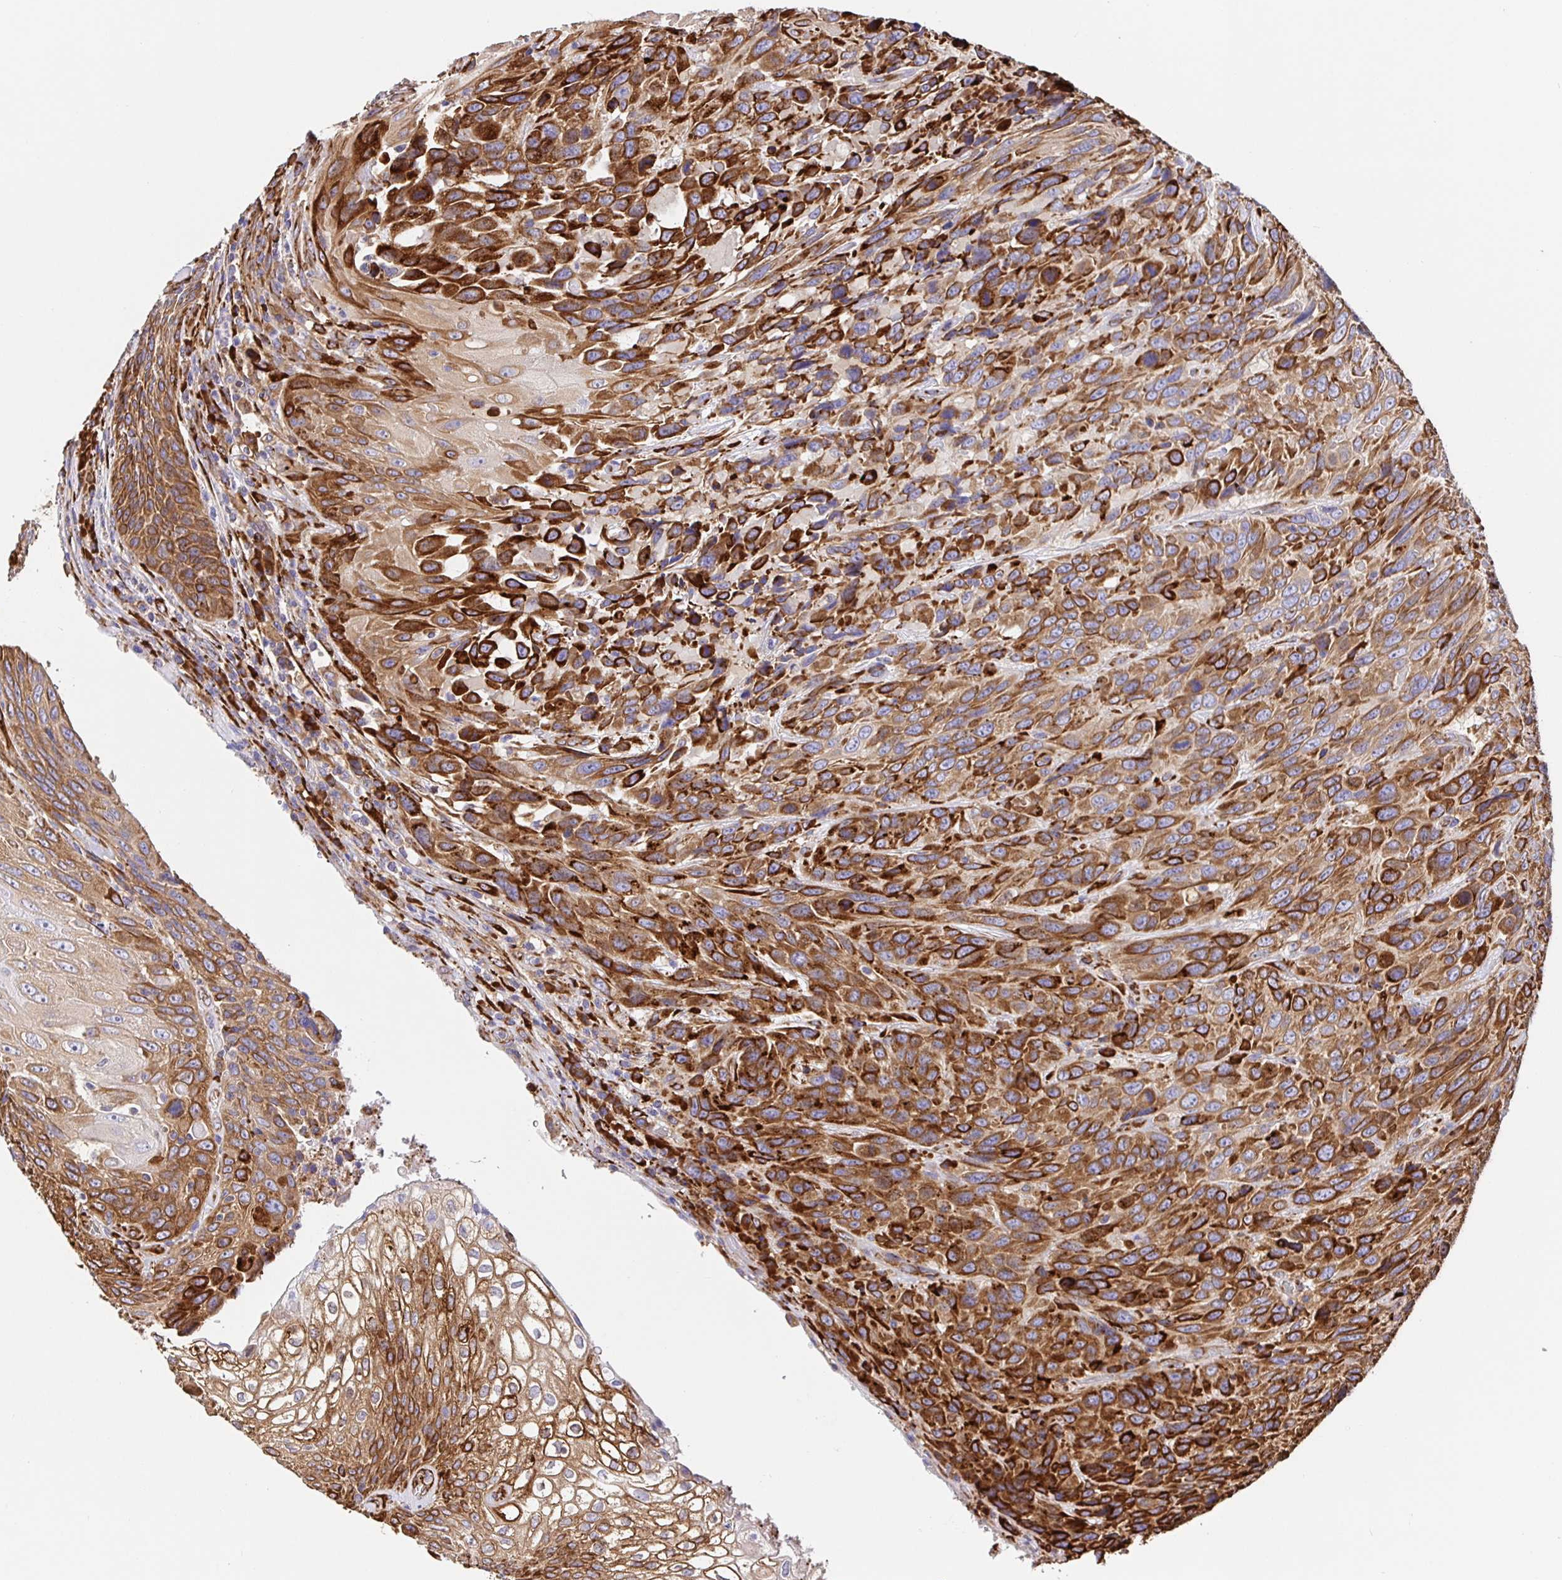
{"staining": {"intensity": "strong", "quantity": "25%-75%", "location": "cytoplasmic/membranous"}, "tissue": "urothelial cancer", "cell_type": "Tumor cells", "image_type": "cancer", "snomed": [{"axis": "morphology", "description": "Urothelial carcinoma, High grade"}, {"axis": "topography", "description": "Urinary bladder"}], "caption": "Urothelial cancer stained with IHC shows strong cytoplasmic/membranous staining in approximately 25%-75% of tumor cells.", "gene": "MAOA", "patient": {"sex": "female", "age": 70}}